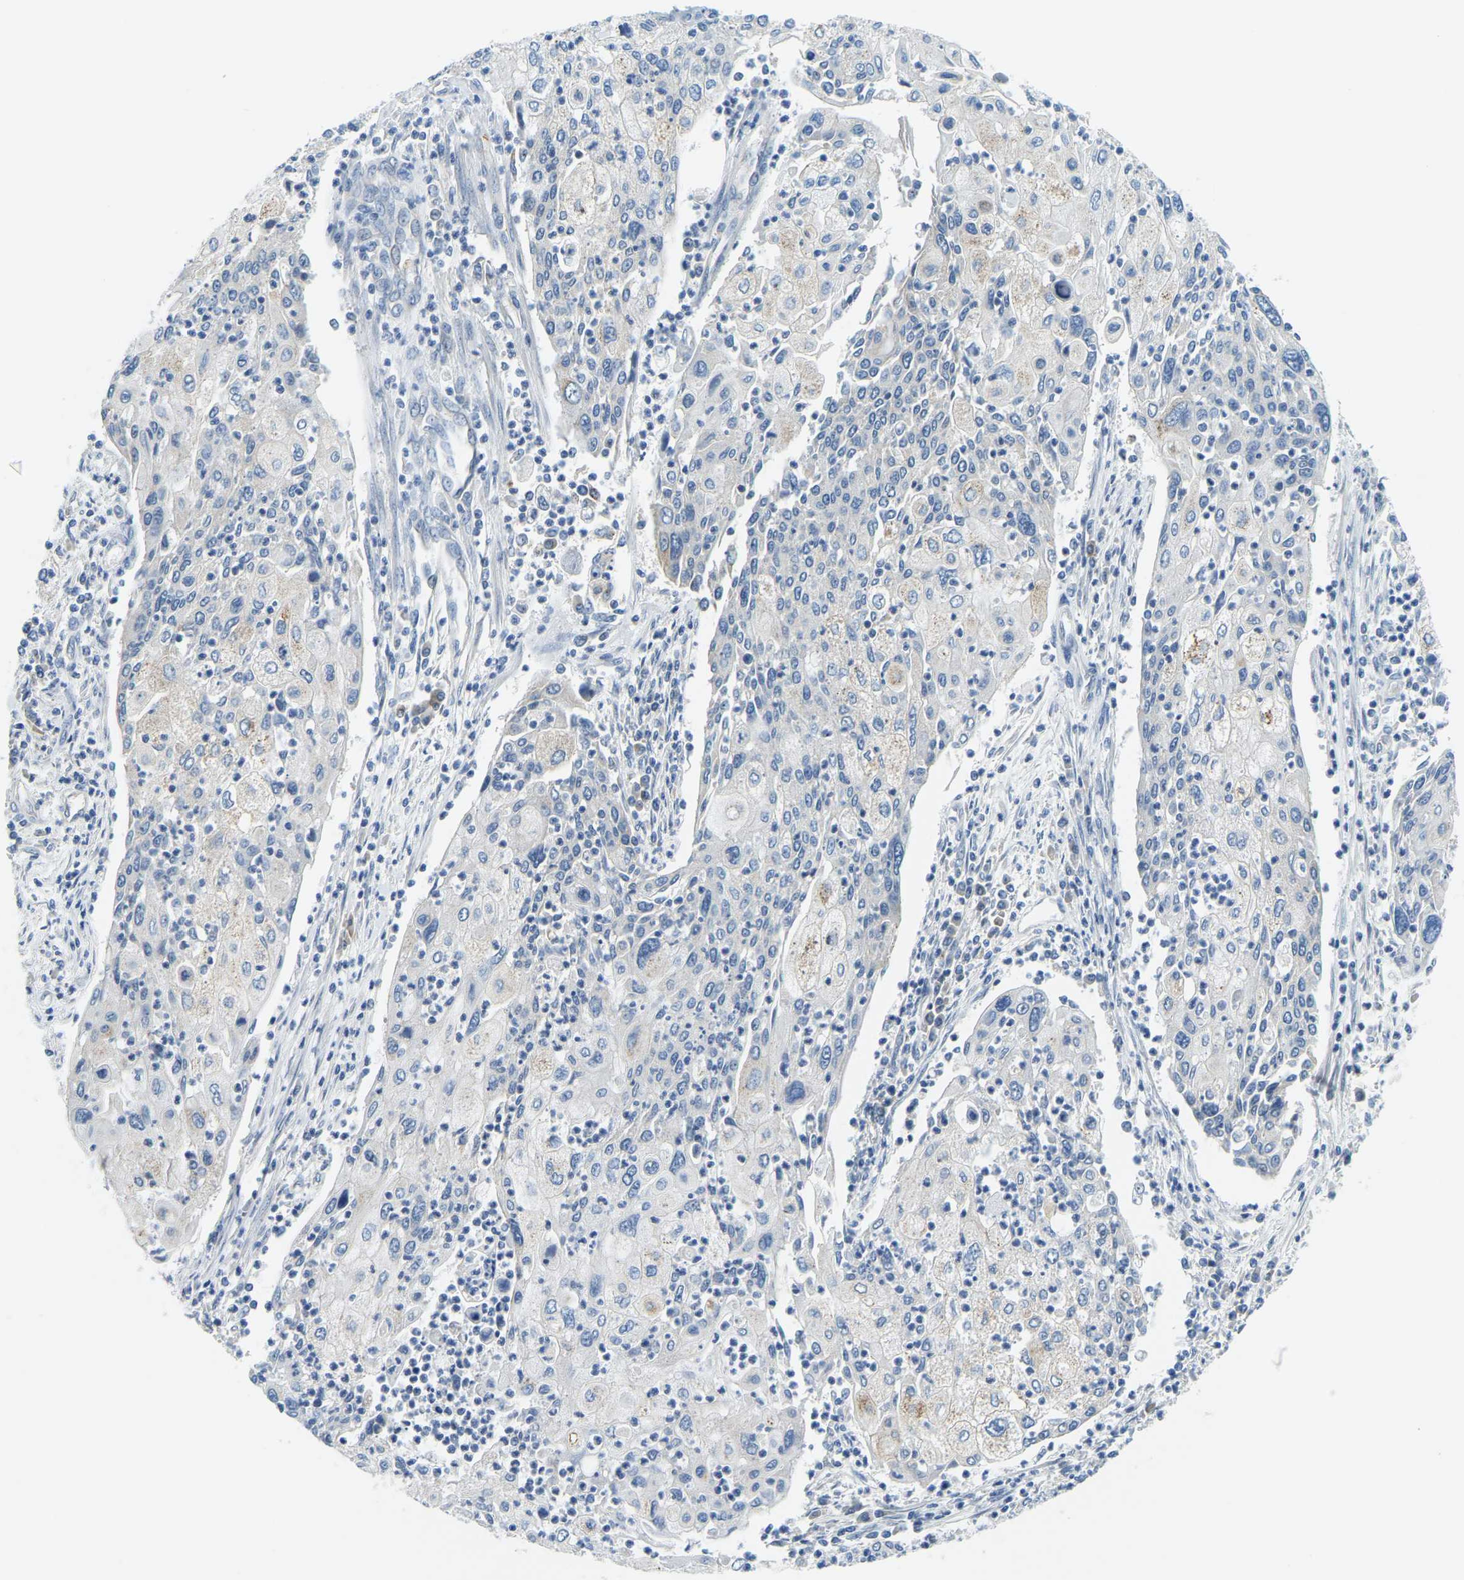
{"staining": {"intensity": "negative", "quantity": "none", "location": "none"}, "tissue": "cervical cancer", "cell_type": "Tumor cells", "image_type": "cancer", "snomed": [{"axis": "morphology", "description": "Squamous cell carcinoma, NOS"}, {"axis": "topography", "description": "Cervix"}], "caption": "An image of human cervical cancer is negative for staining in tumor cells. Brightfield microscopy of IHC stained with DAB (brown) and hematoxylin (blue), captured at high magnification.", "gene": "RRP1", "patient": {"sex": "female", "age": 40}}